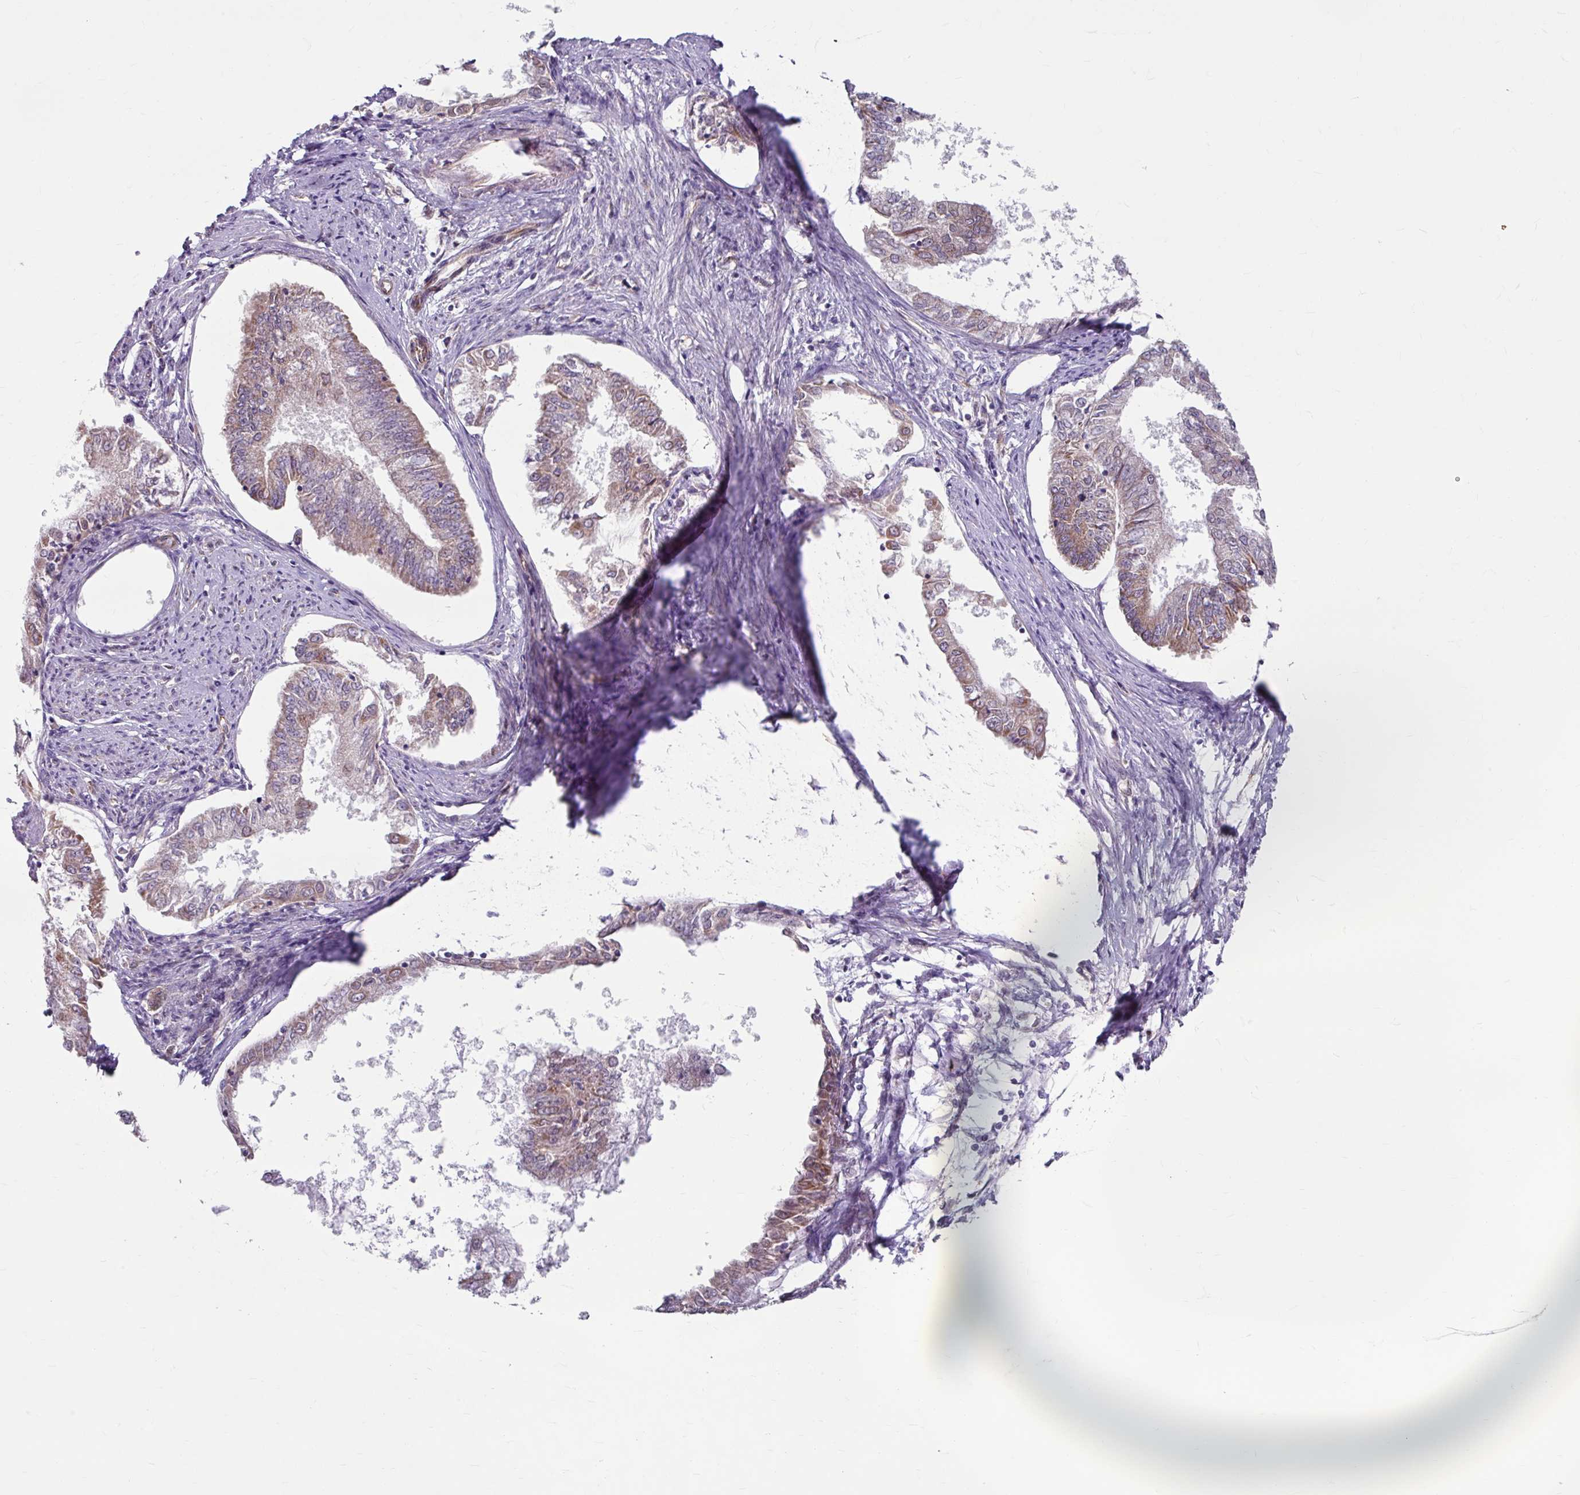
{"staining": {"intensity": "weak", "quantity": "<25%", "location": "cytoplasmic/membranous"}, "tissue": "endometrial cancer", "cell_type": "Tumor cells", "image_type": "cancer", "snomed": [{"axis": "morphology", "description": "Adenocarcinoma, NOS"}, {"axis": "topography", "description": "Endometrium"}], "caption": "There is no significant expression in tumor cells of endometrial cancer (adenocarcinoma).", "gene": "DAAM2", "patient": {"sex": "female", "age": 76}}